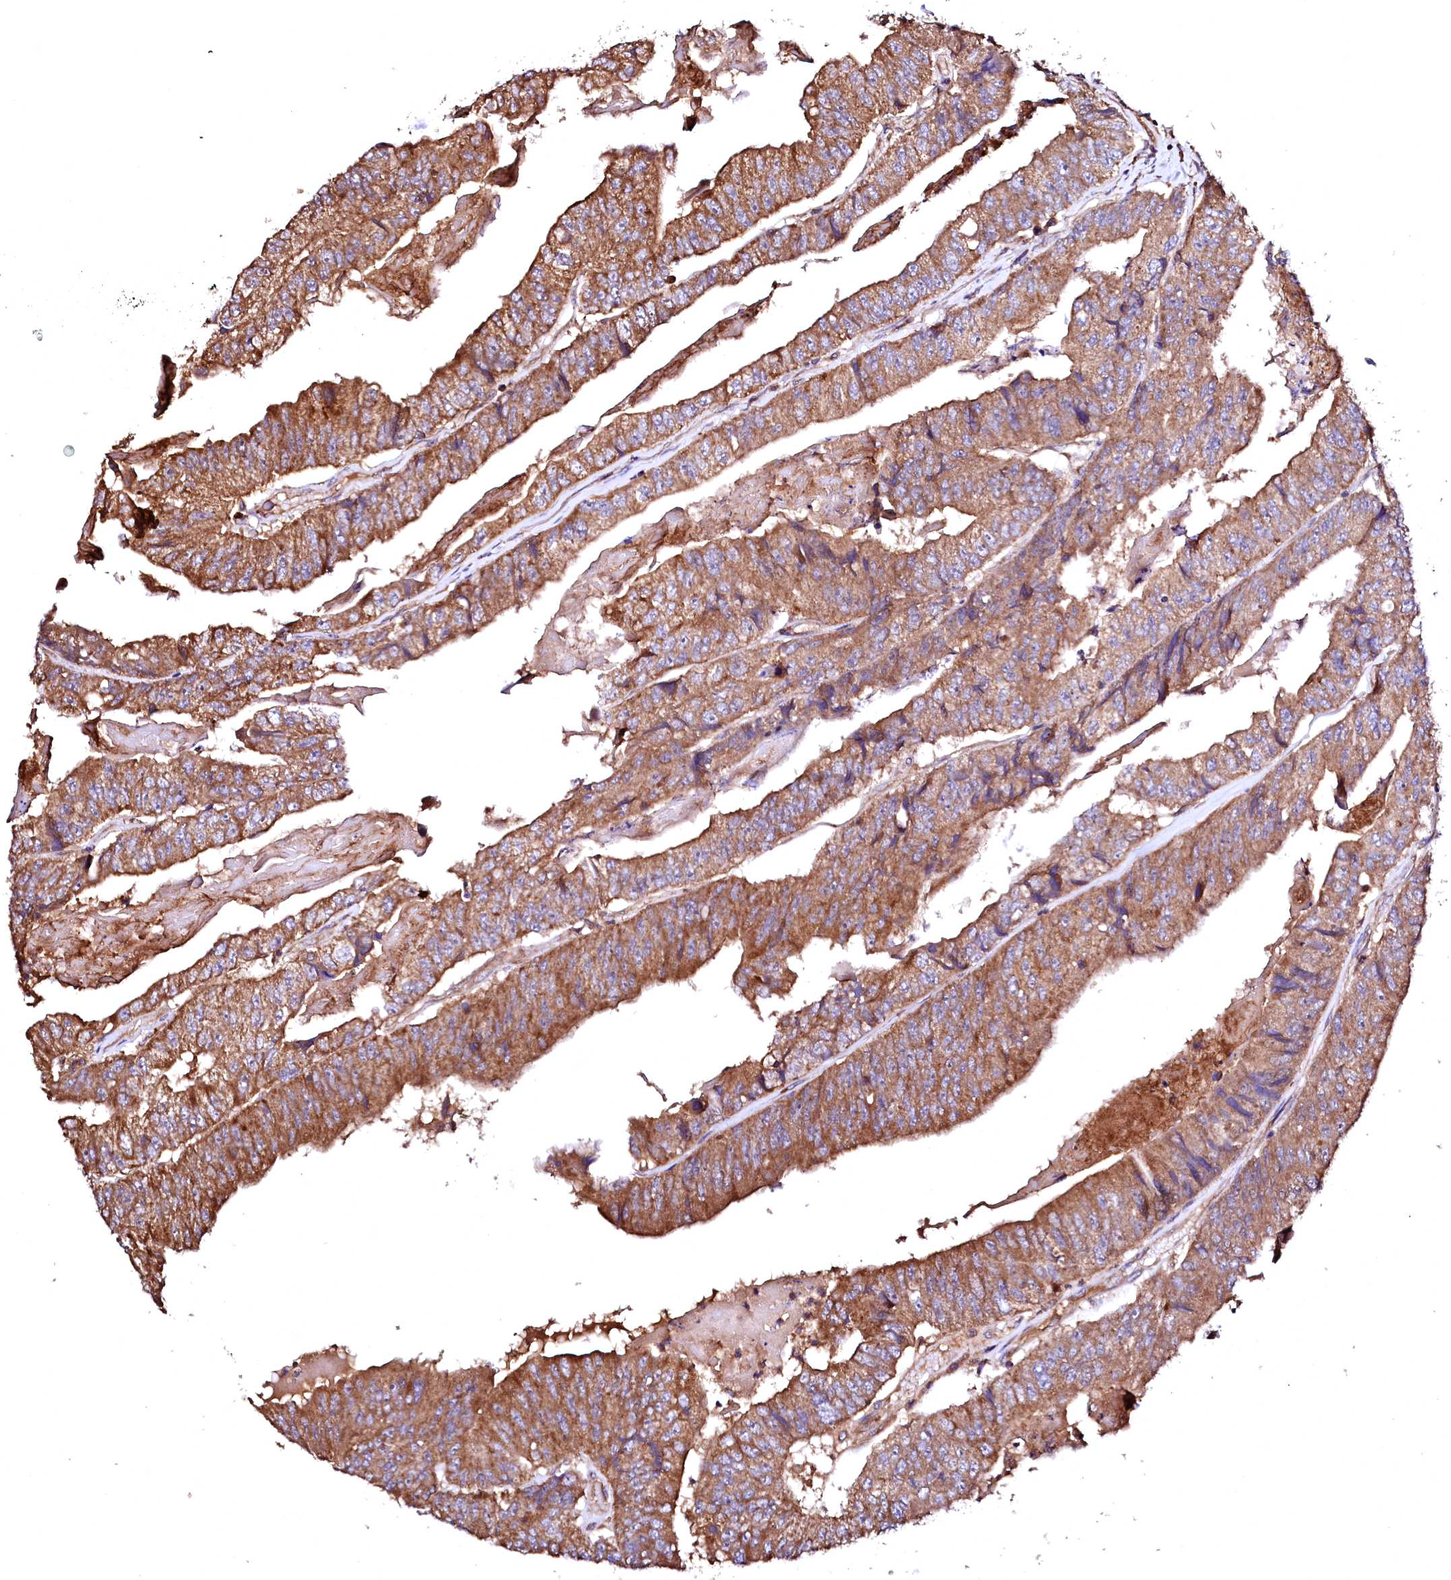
{"staining": {"intensity": "moderate", "quantity": ">75%", "location": "cytoplasmic/membranous"}, "tissue": "colorectal cancer", "cell_type": "Tumor cells", "image_type": "cancer", "snomed": [{"axis": "morphology", "description": "Adenocarcinoma, NOS"}, {"axis": "topography", "description": "Colon"}], "caption": "There is medium levels of moderate cytoplasmic/membranous staining in tumor cells of adenocarcinoma (colorectal), as demonstrated by immunohistochemical staining (brown color).", "gene": "ST3GAL1", "patient": {"sex": "female", "age": 67}}